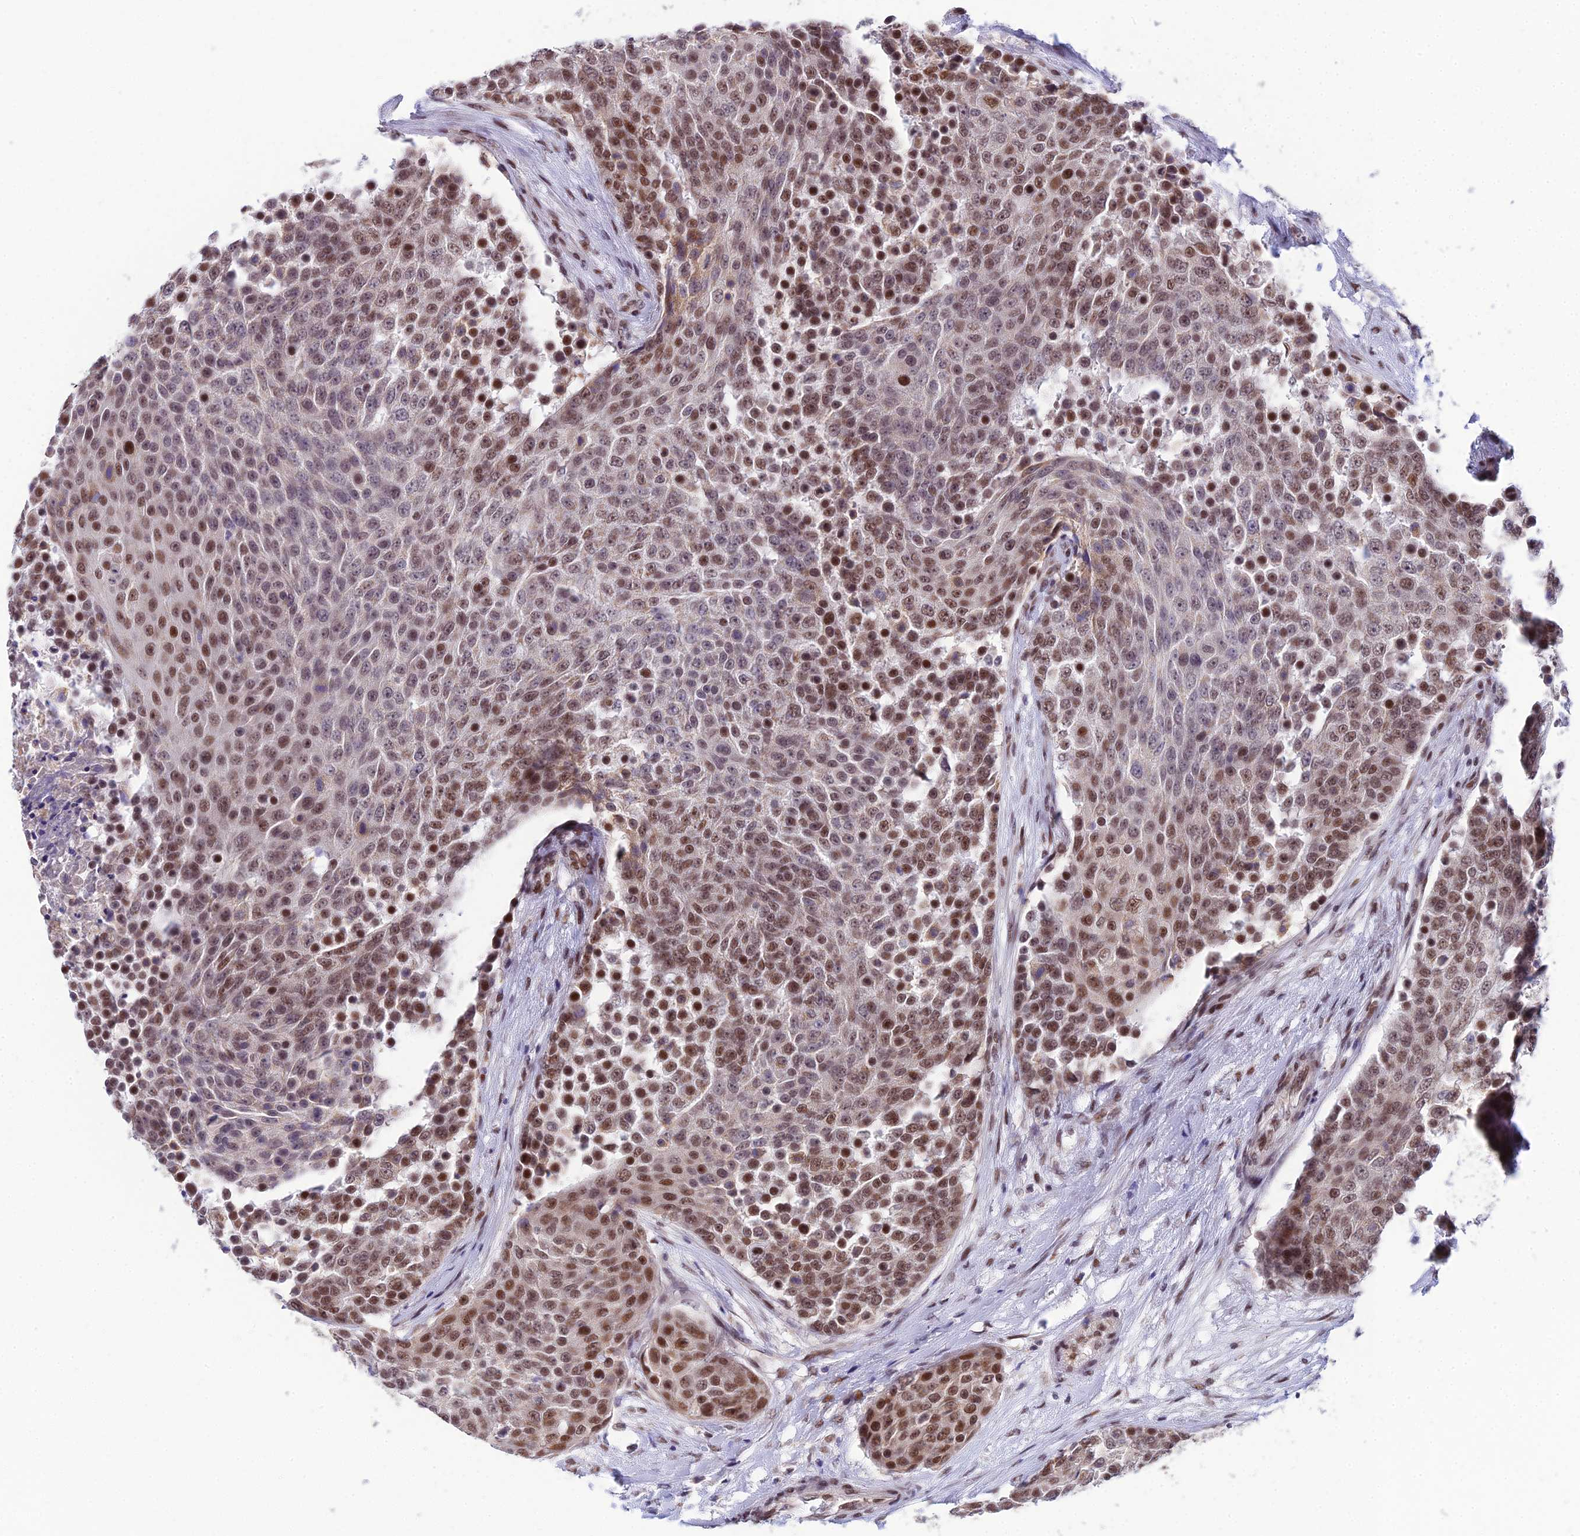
{"staining": {"intensity": "moderate", "quantity": ">75%", "location": "nuclear"}, "tissue": "urothelial cancer", "cell_type": "Tumor cells", "image_type": "cancer", "snomed": [{"axis": "morphology", "description": "Urothelial carcinoma, High grade"}, {"axis": "topography", "description": "Urinary bladder"}], "caption": "Immunohistochemistry (IHC) staining of urothelial cancer, which shows medium levels of moderate nuclear staining in approximately >75% of tumor cells indicating moderate nuclear protein positivity. The staining was performed using DAB (3,3'-diaminobenzidine) (brown) for protein detection and nuclei were counterstained in hematoxylin (blue).", "gene": "C2orf49", "patient": {"sex": "female", "age": 63}}